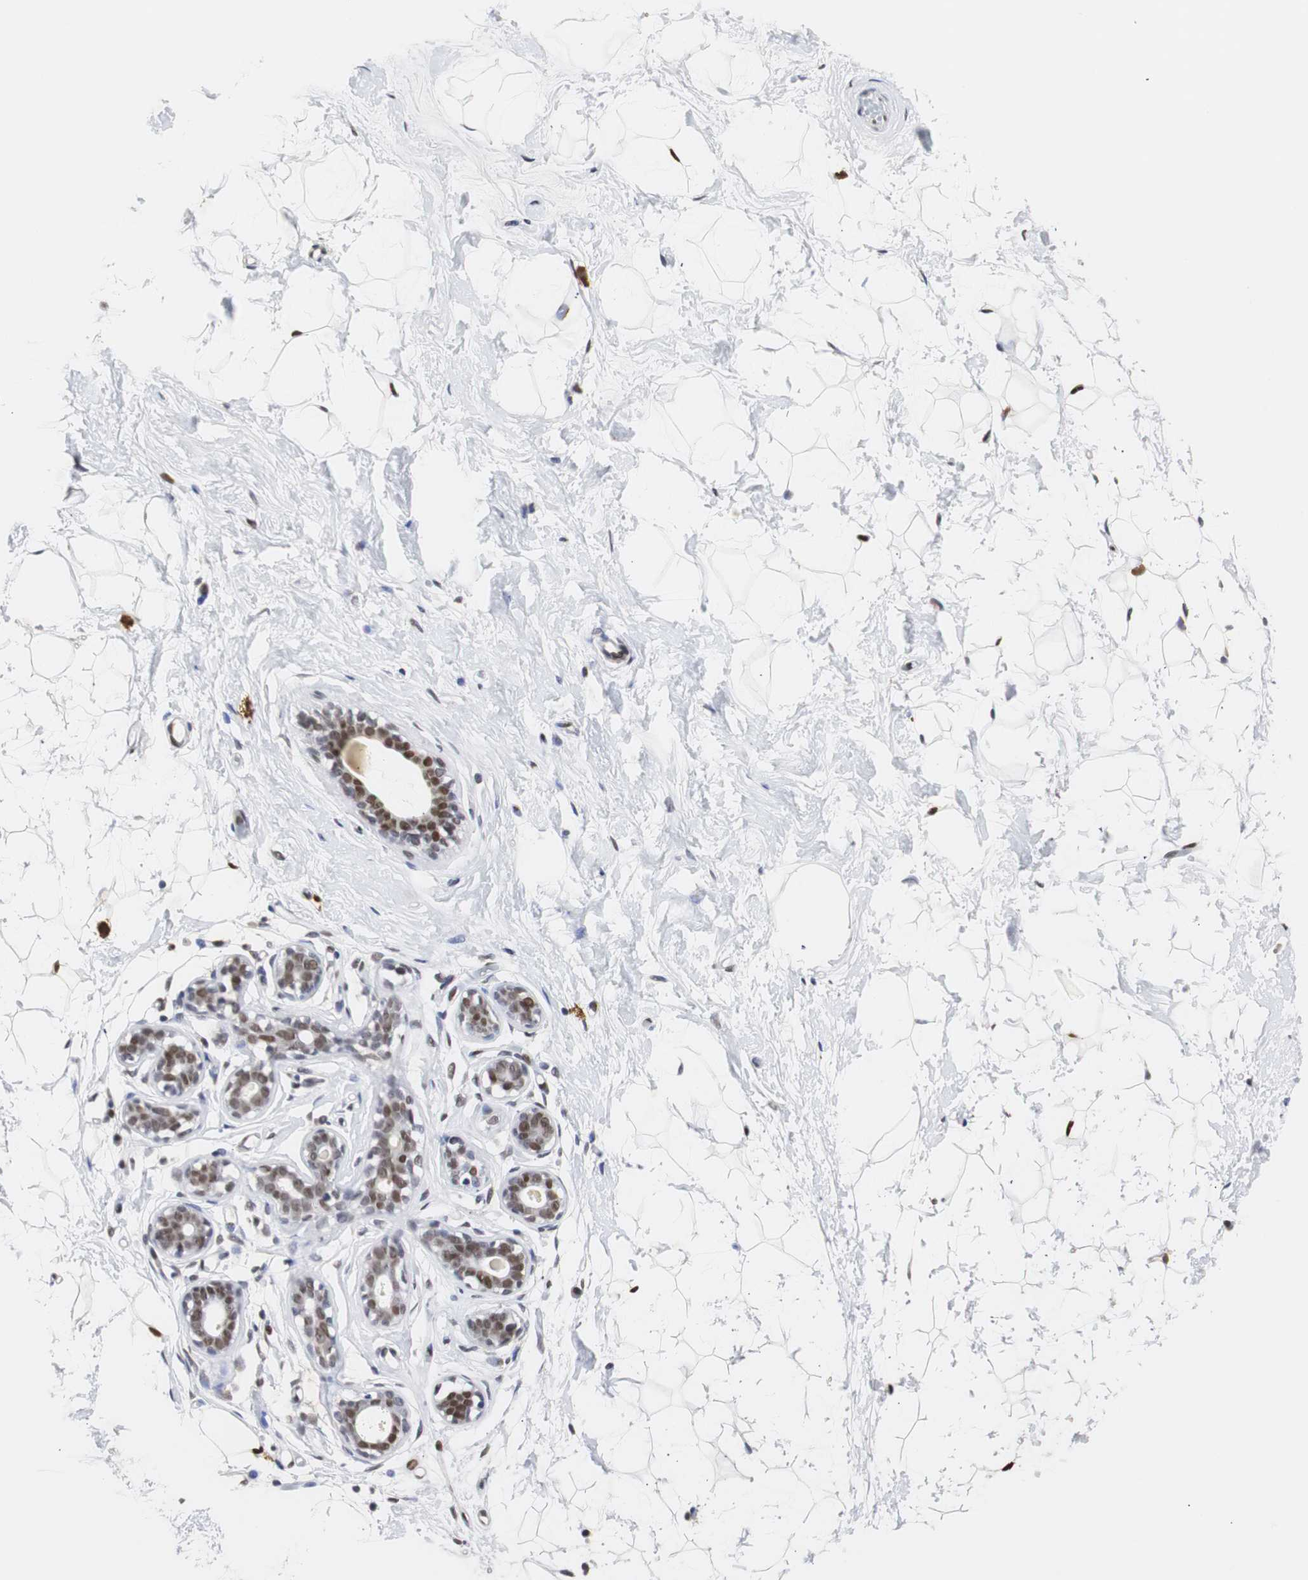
{"staining": {"intensity": "moderate", "quantity": "25%-75%", "location": "cytoplasmic/membranous,nuclear"}, "tissue": "breast", "cell_type": "Adipocytes", "image_type": "normal", "snomed": [{"axis": "morphology", "description": "Normal tissue, NOS"}, {"axis": "topography", "description": "Breast"}], "caption": "The photomicrograph demonstrates staining of benign breast, revealing moderate cytoplasmic/membranous,nuclear protein positivity (brown color) within adipocytes. (Stains: DAB in brown, nuclei in blue, Microscopy: brightfield microscopy at high magnification).", "gene": "ZFC3H1", "patient": {"sex": "female", "age": 23}}